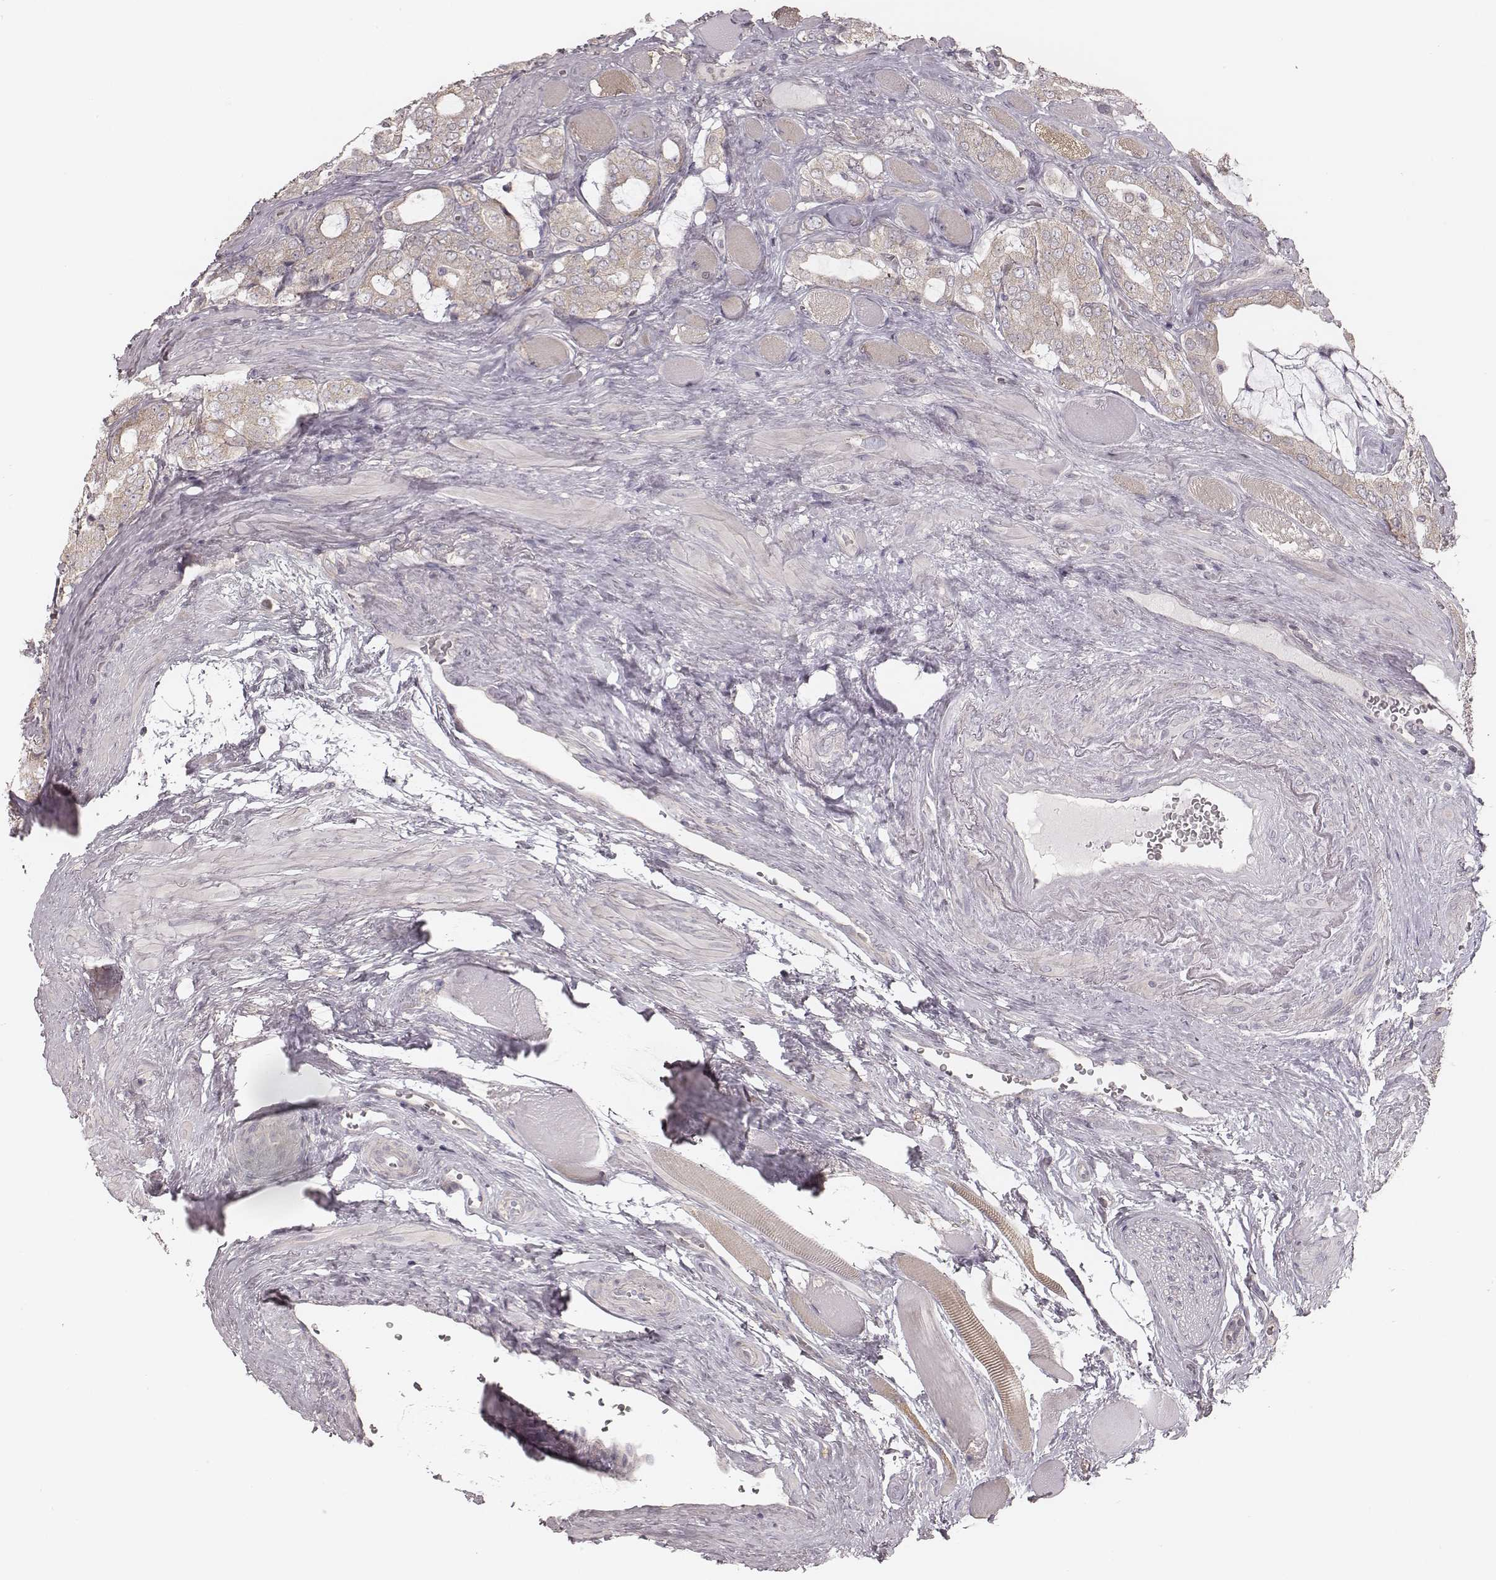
{"staining": {"intensity": "weak", "quantity": "25%-75%", "location": "cytoplasmic/membranous"}, "tissue": "prostate cancer", "cell_type": "Tumor cells", "image_type": "cancer", "snomed": [{"axis": "morphology", "description": "Adenocarcinoma, NOS"}, {"axis": "topography", "description": "Prostate"}], "caption": "Prostate adenocarcinoma stained with a brown dye reveals weak cytoplasmic/membranous positive expression in about 25%-75% of tumor cells.", "gene": "TDRD5", "patient": {"sex": "male", "age": 64}}